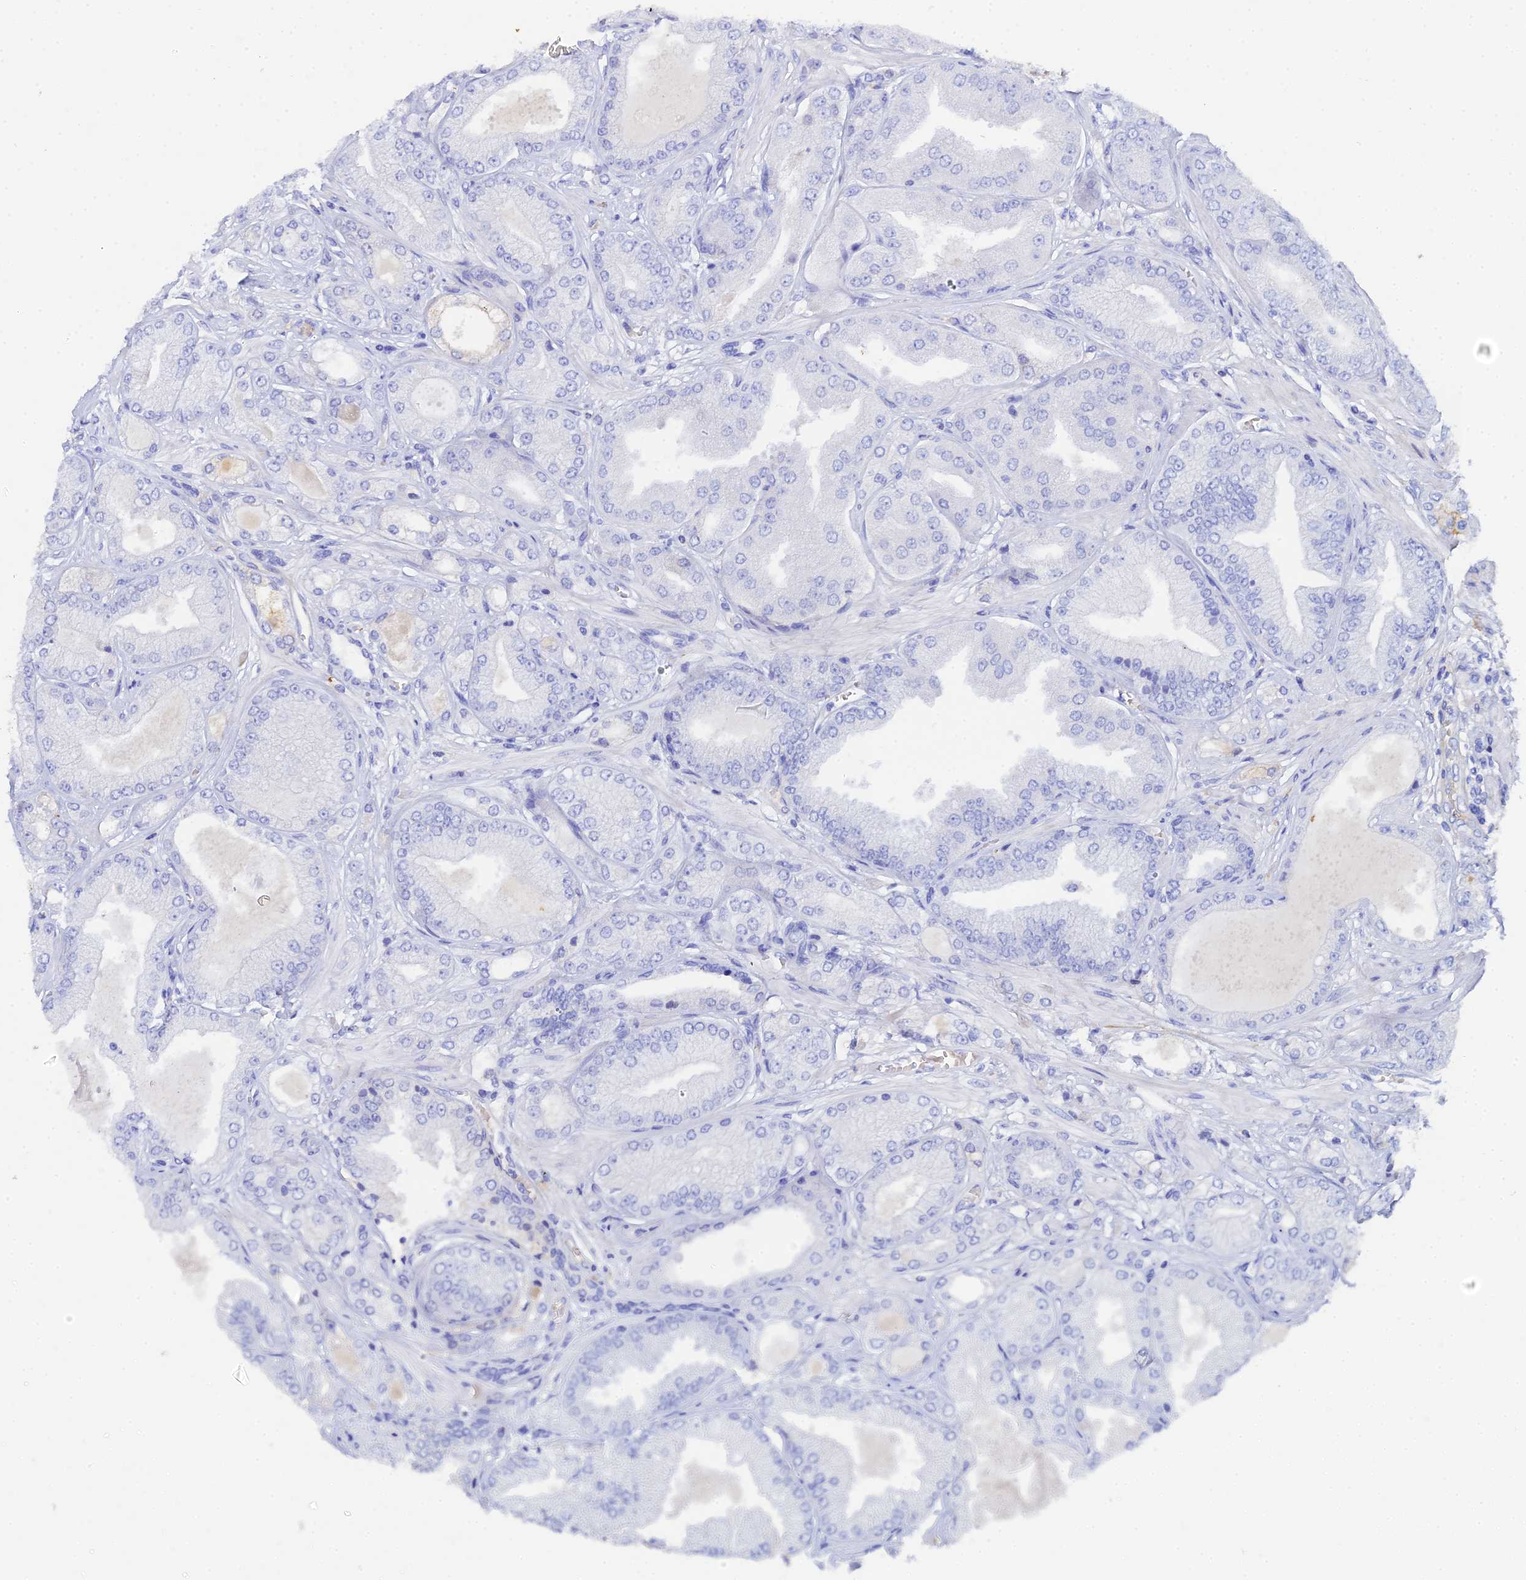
{"staining": {"intensity": "negative", "quantity": "none", "location": "none"}, "tissue": "prostate cancer", "cell_type": "Tumor cells", "image_type": "cancer", "snomed": [{"axis": "morphology", "description": "Adenocarcinoma, Low grade"}, {"axis": "topography", "description": "Prostate"}], "caption": "This is an immunohistochemistry (IHC) image of prostate cancer (adenocarcinoma (low-grade)). There is no positivity in tumor cells.", "gene": "CELA3A", "patient": {"sex": "male", "age": 55}}